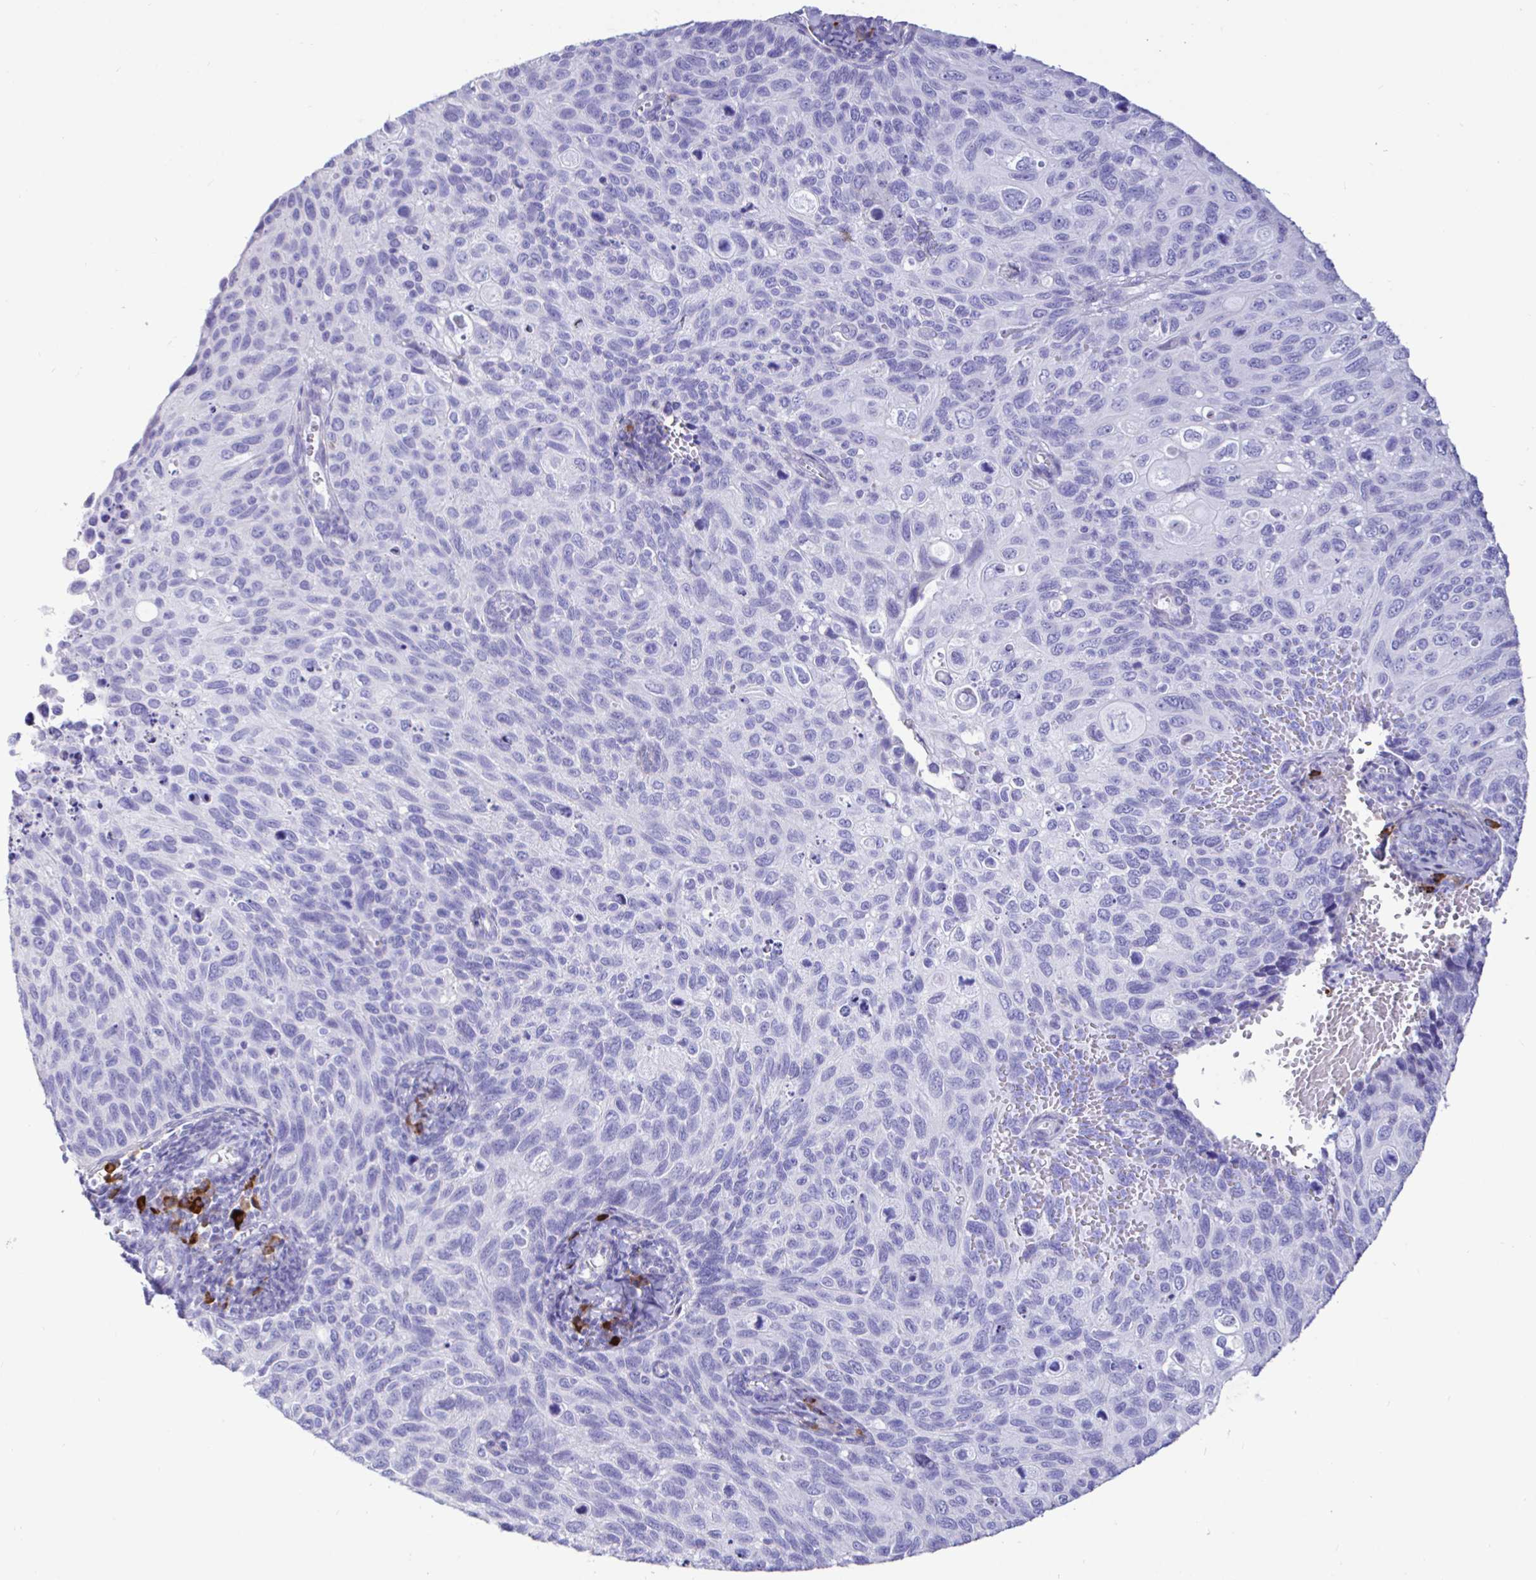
{"staining": {"intensity": "negative", "quantity": "none", "location": "none"}, "tissue": "cervical cancer", "cell_type": "Tumor cells", "image_type": "cancer", "snomed": [{"axis": "morphology", "description": "Squamous cell carcinoma, NOS"}, {"axis": "topography", "description": "Cervix"}], "caption": "Image shows no significant protein positivity in tumor cells of cervical squamous cell carcinoma. The staining is performed using DAB brown chromogen with nuclei counter-stained in using hematoxylin.", "gene": "CCDC62", "patient": {"sex": "female", "age": 70}}